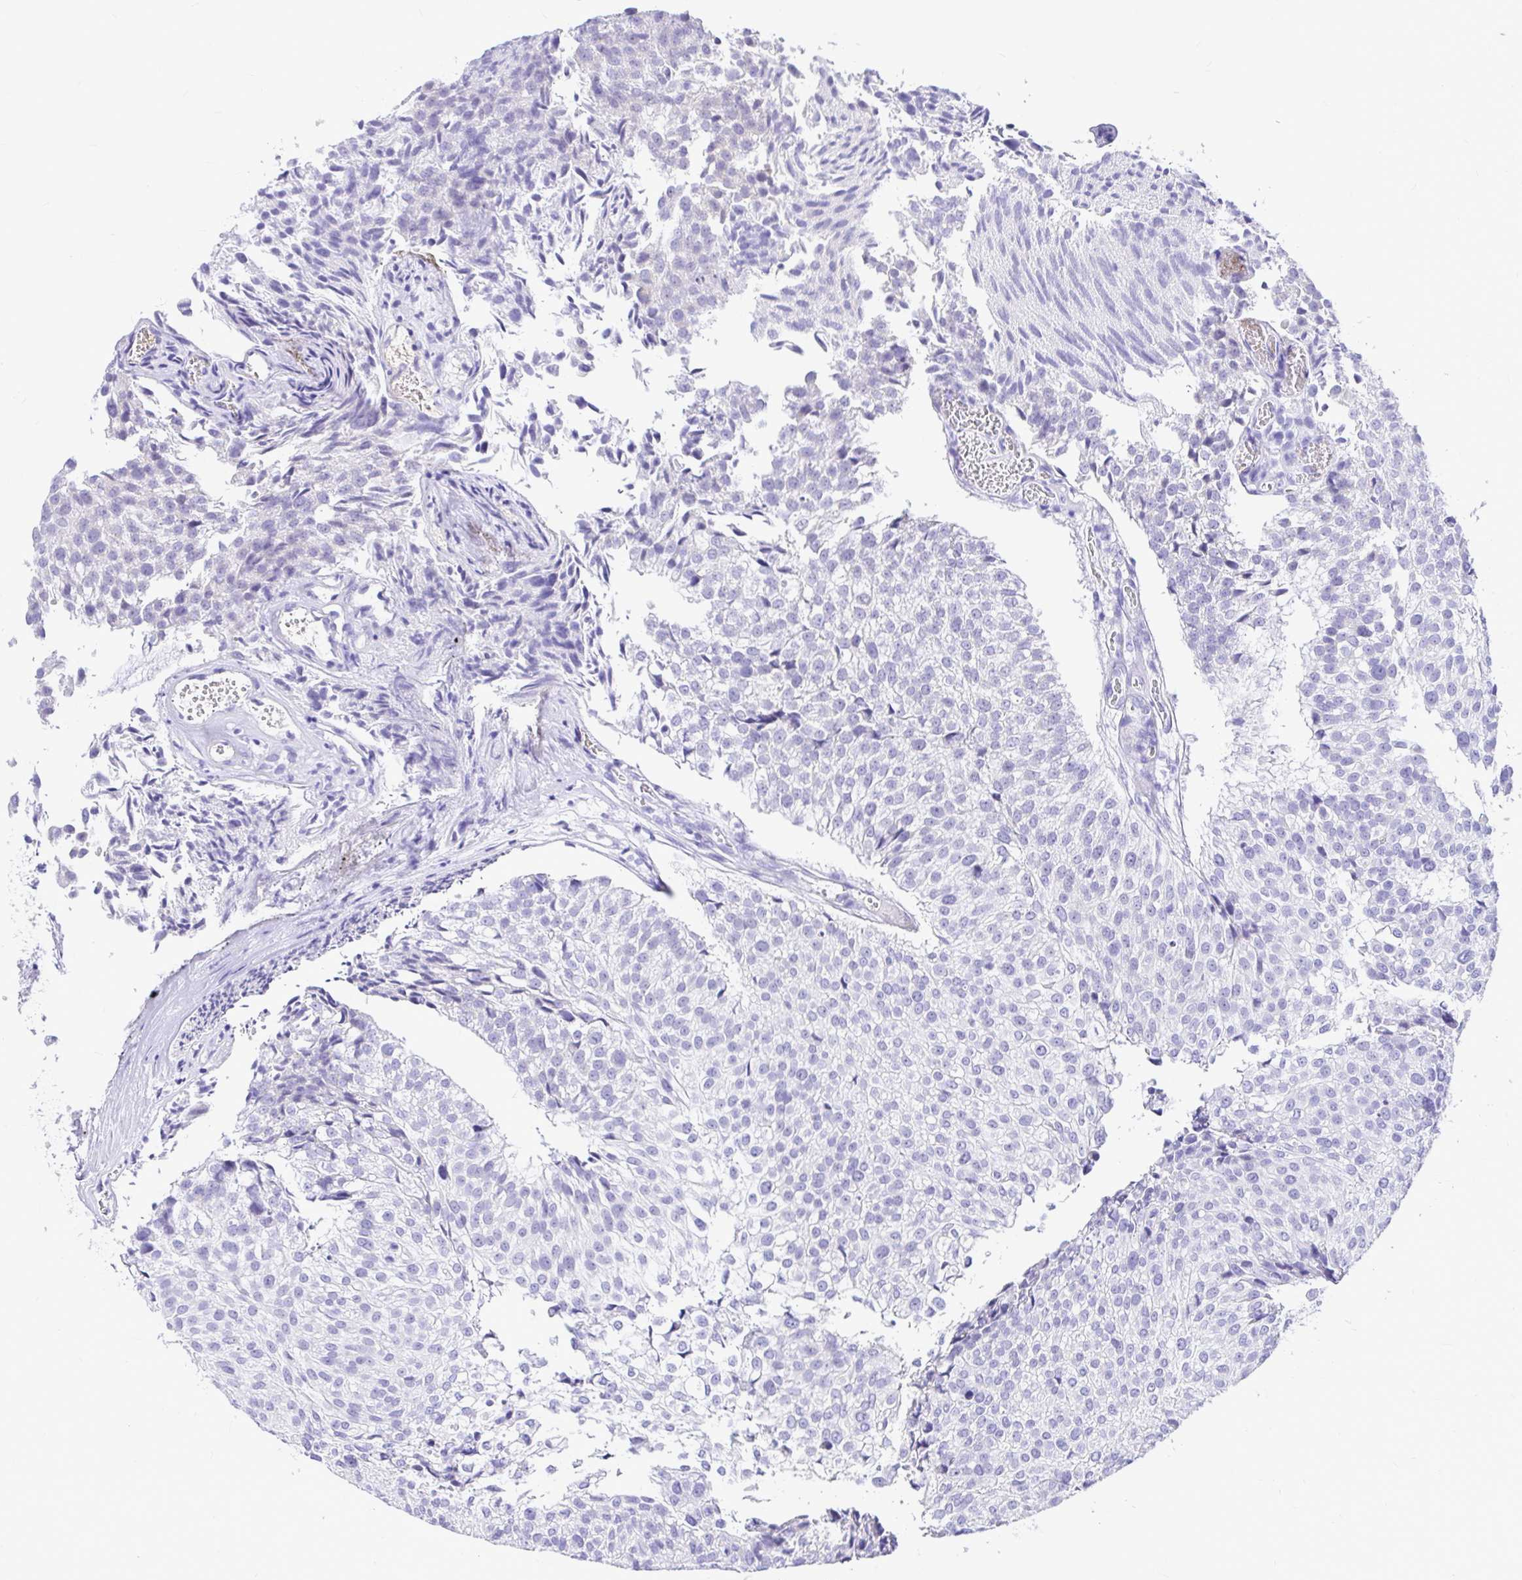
{"staining": {"intensity": "negative", "quantity": "none", "location": "none"}, "tissue": "urothelial cancer", "cell_type": "Tumor cells", "image_type": "cancer", "snomed": [{"axis": "morphology", "description": "Urothelial carcinoma, Low grade"}, {"axis": "topography", "description": "Urinary bladder"}], "caption": "An immunohistochemistry (IHC) histopathology image of urothelial cancer is shown. There is no staining in tumor cells of urothelial cancer.", "gene": "CLEC1B", "patient": {"sex": "male", "age": 80}}